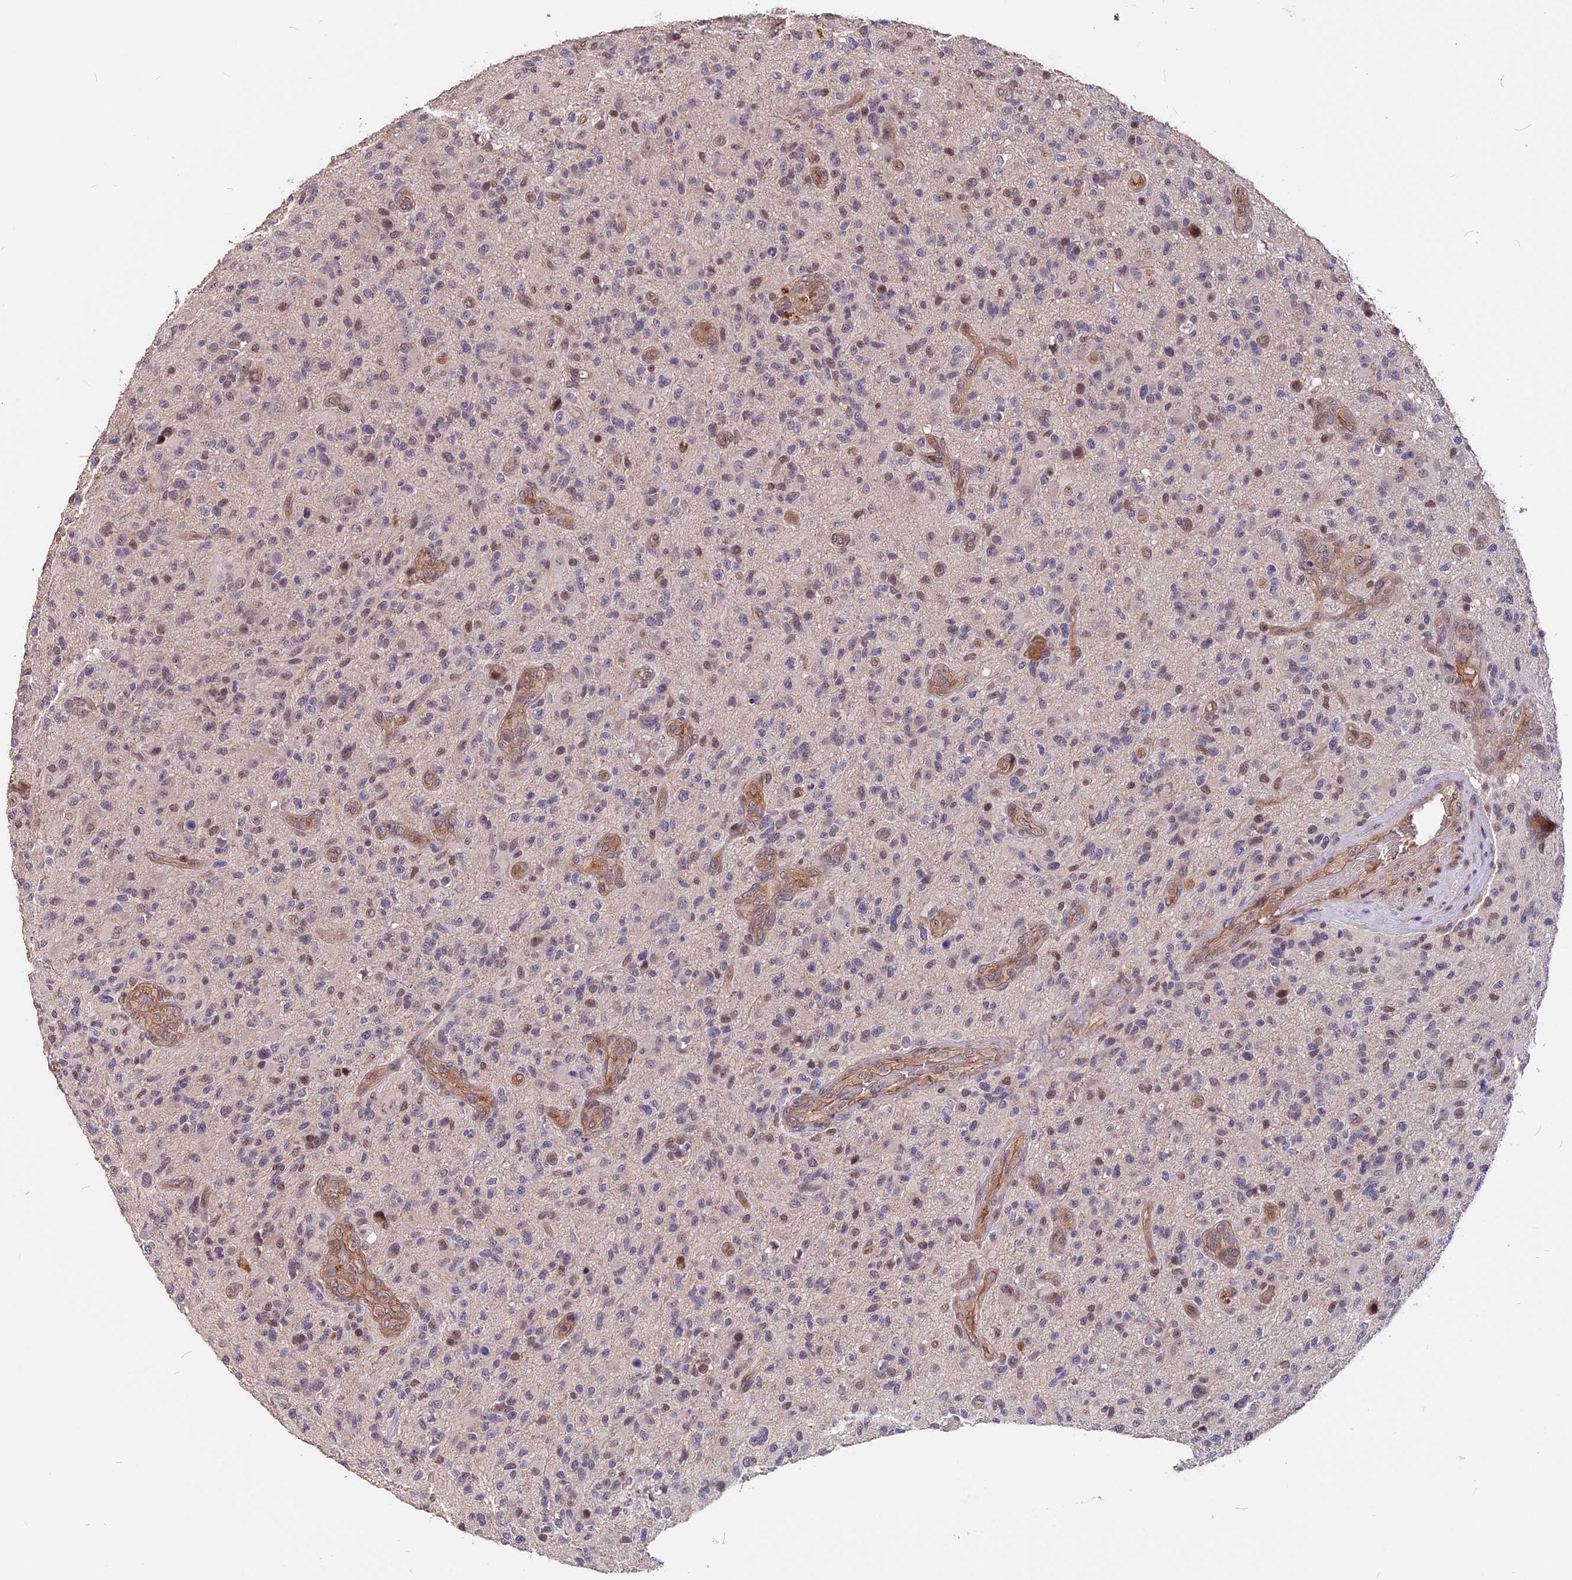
{"staining": {"intensity": "moderate", "quantity": "<25%", "location": "nuclear"}, "tissue": "glioma", "cell_type": "Tumor cells", "image_type": "cancer", "snomed": [{"axis": "morphology", "description": "Glioma, malignant, High grade"}, {"axis": "topography", "description": "Brain"}], "caption": "An immunohistochemistry (IHC) histopathology image of tumor tissue is shown. Protein staining in brown labels moderate nuclear positivity in malignant glioma (high-grade) within tumor cells. The staining was performed using DAB, with brown indicating positive protein expression. Nuclei are stained blue with hematoxylin.", "gene": "ZC3H10", "patient": {"sex": "male", "age": 47}}